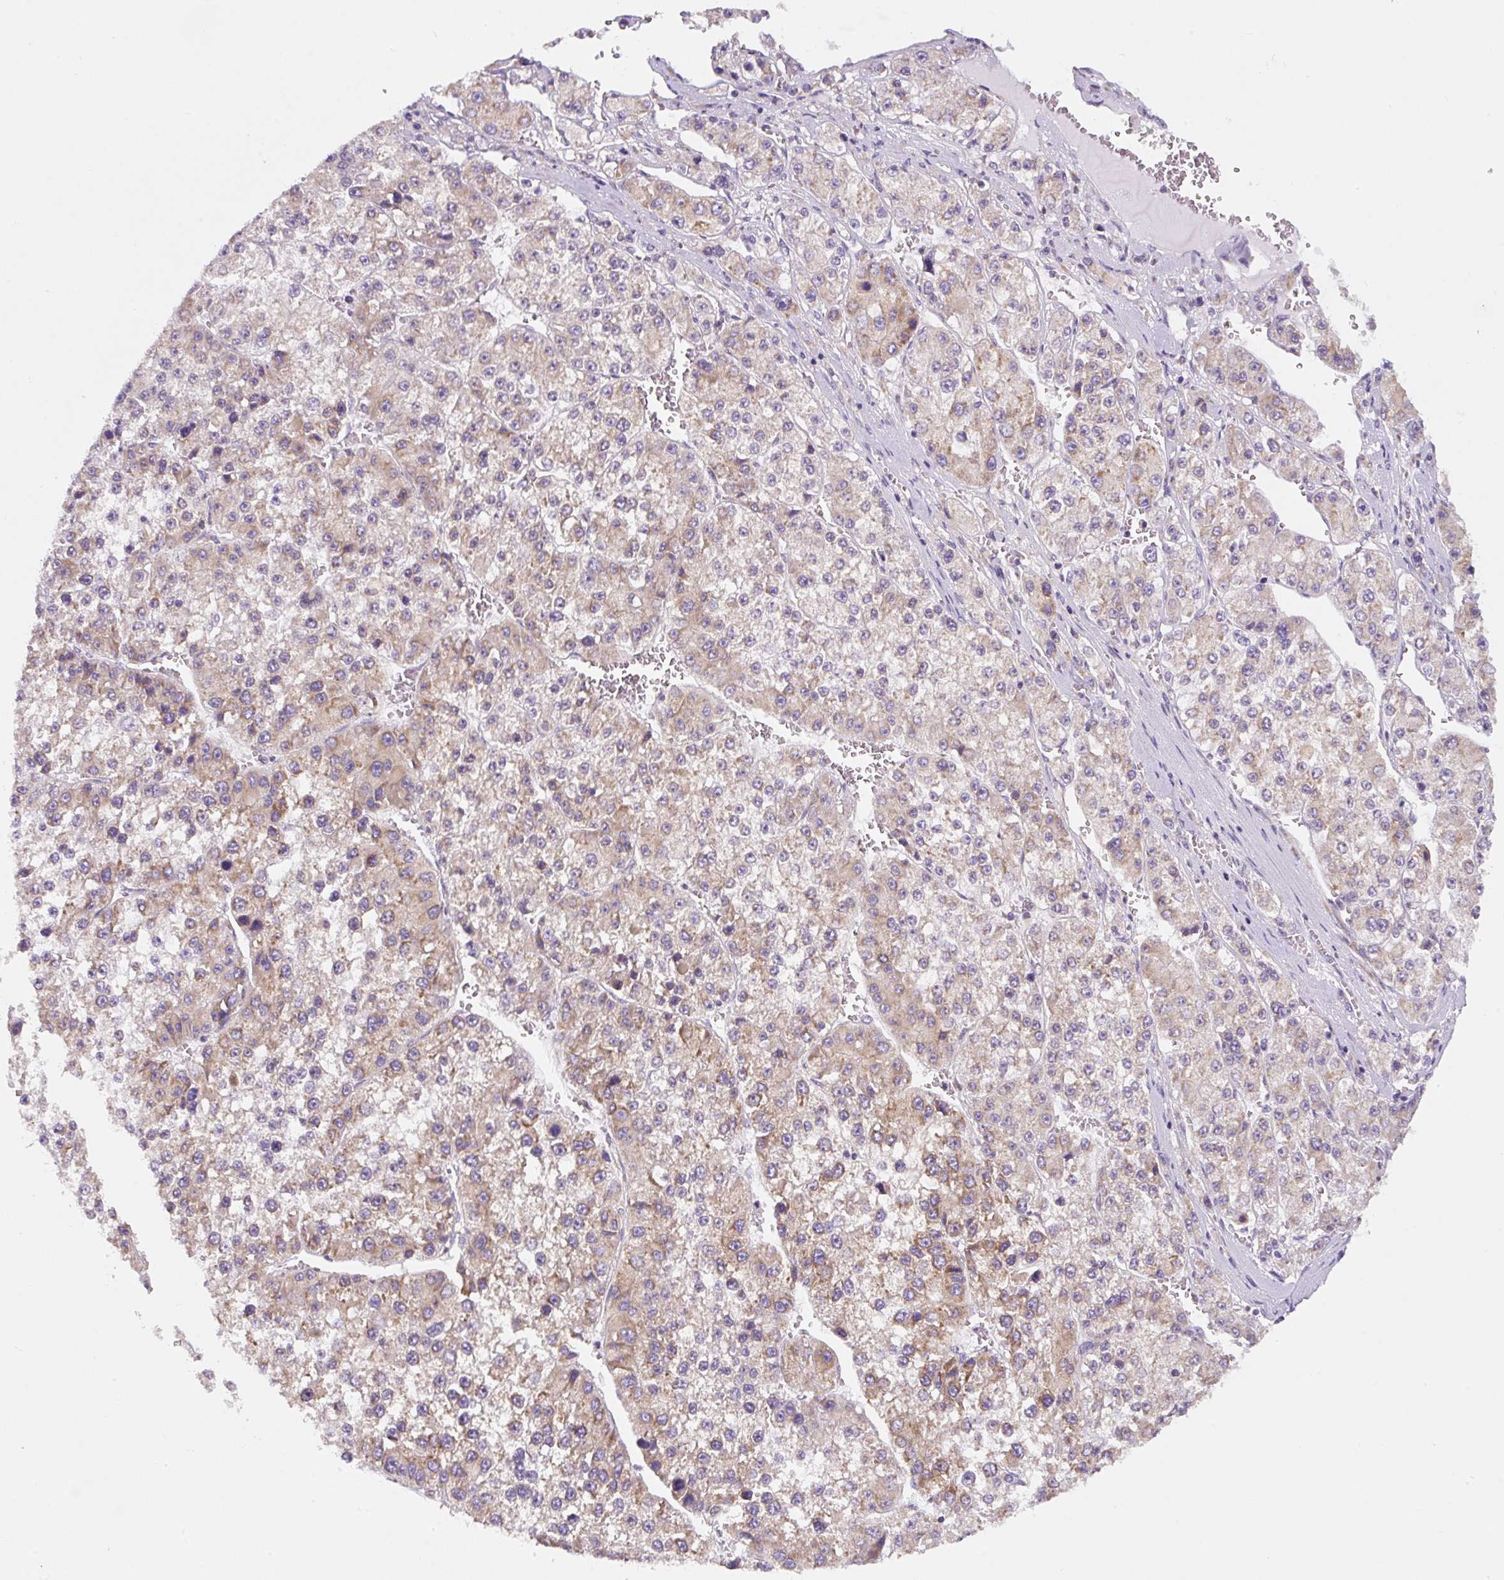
{"staining": {"intensity": "weak", "quantity": "25%-75%", "location": "cytoplasmic/membranous"}, "tissue": "liver cancer", "cell_type": "Tumor cells", "image_type": "cancer", "snomed": [{"axis": "morphology", "description": "Carcinoma, Hepatocellular, NOS"}, {"axis": "topography", "description": "Liver"}], "caption": "Protein staining of hepatocellular carcinoma (liver) tissue exhibits weak cytoplasmic/membranous staining in approximately 25%-75% of tumor cells. The staining was performed using DAB, with brown indicating positive protein expression. Nuclei are stained blue with hematoxylin.", "gene": "DDOST", "patient": {"sex": "female", "age": 73}}